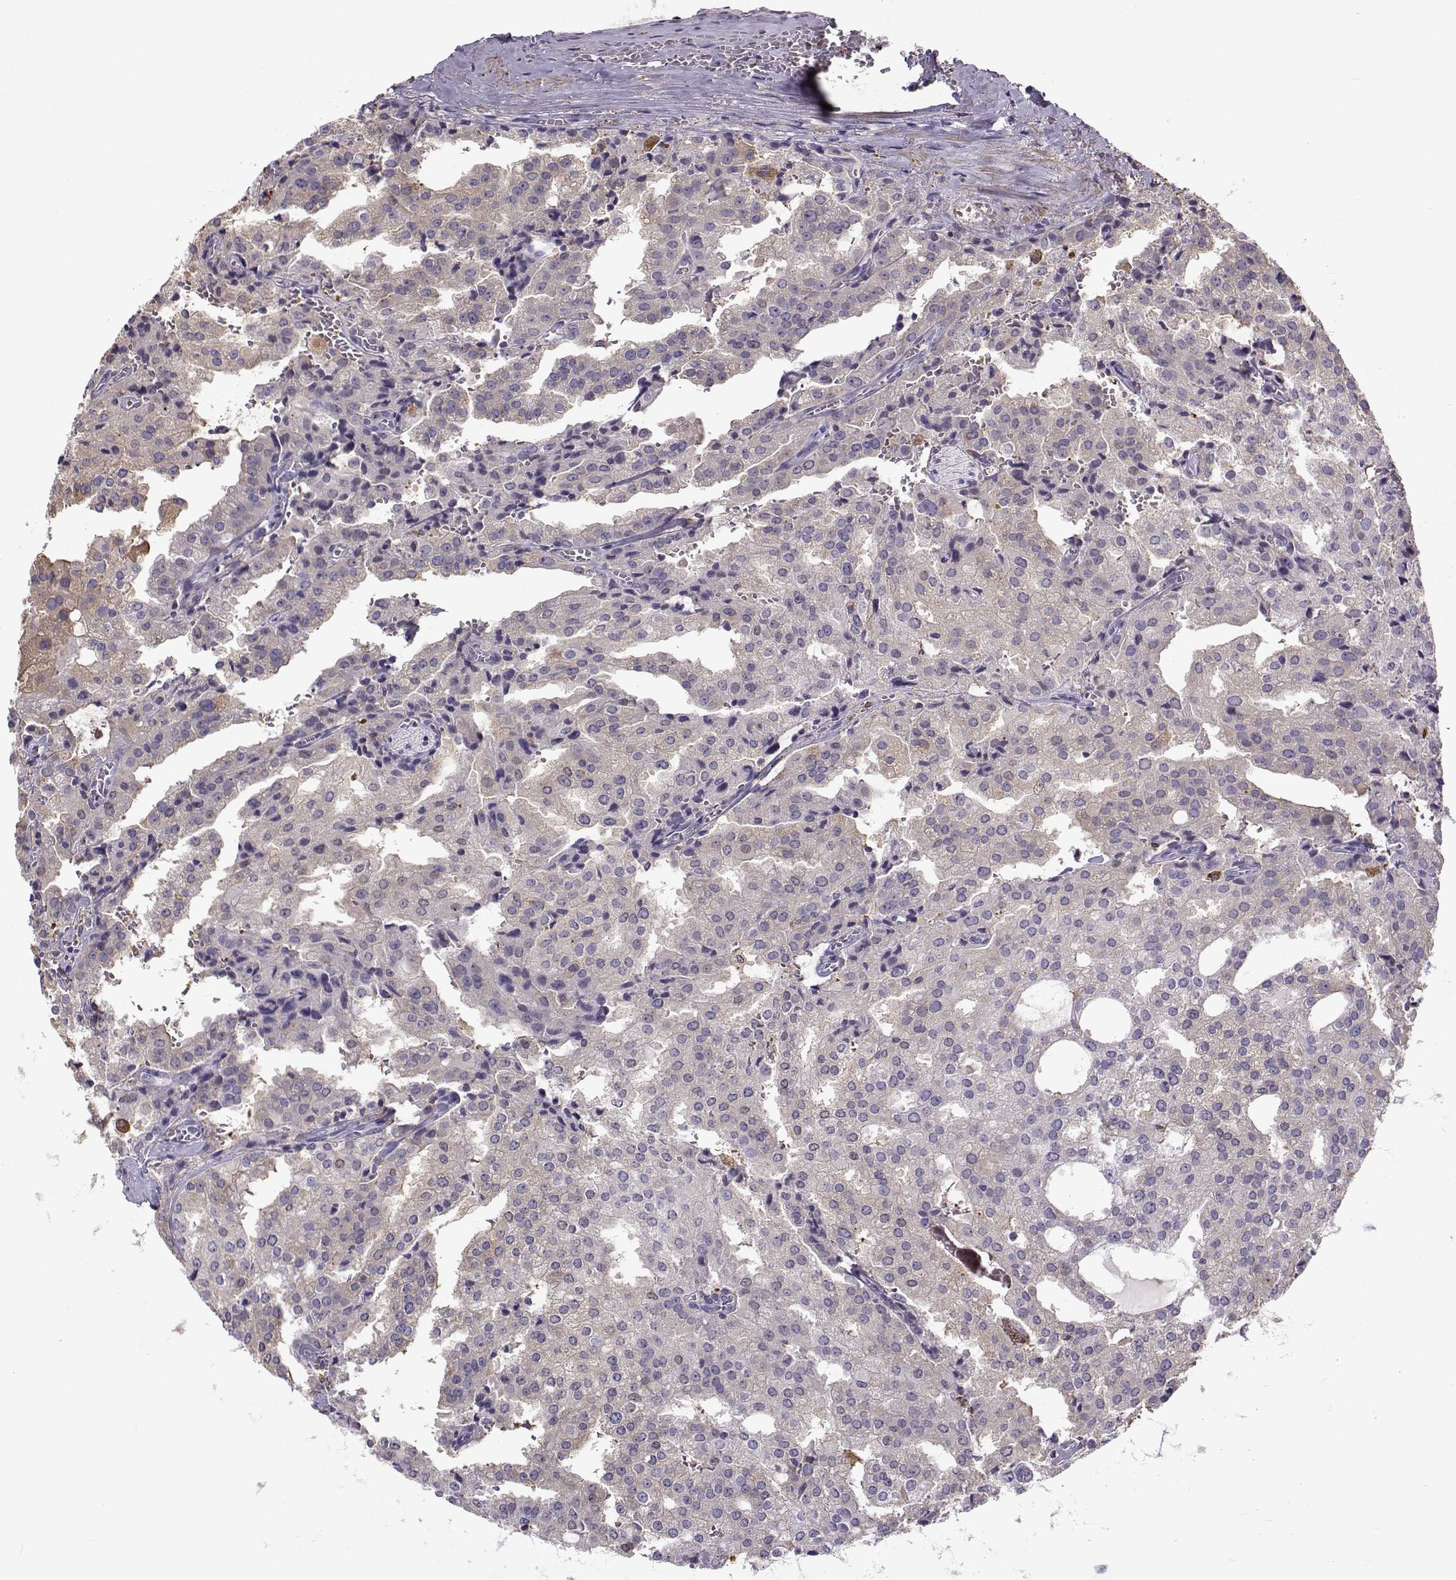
{"staining": {"intensity": "negative", "quantity": "none", "location": "none"}, "tissue": "prostate cancer", "cell_type": "Tumor cells", "image_type": "cancer", "snomed": [{"axis": "morphology", "description": "Adenocarcinoma, High grade"}, {"axis": "topography", "description": "Prostate"}], "caption": "Prostate high-grade adenocarcinoma stained for a protein using IHC reveals no positivity tumor cells.", "gene": "UCP3", "patient": {"sex": "male", "age": 68}}